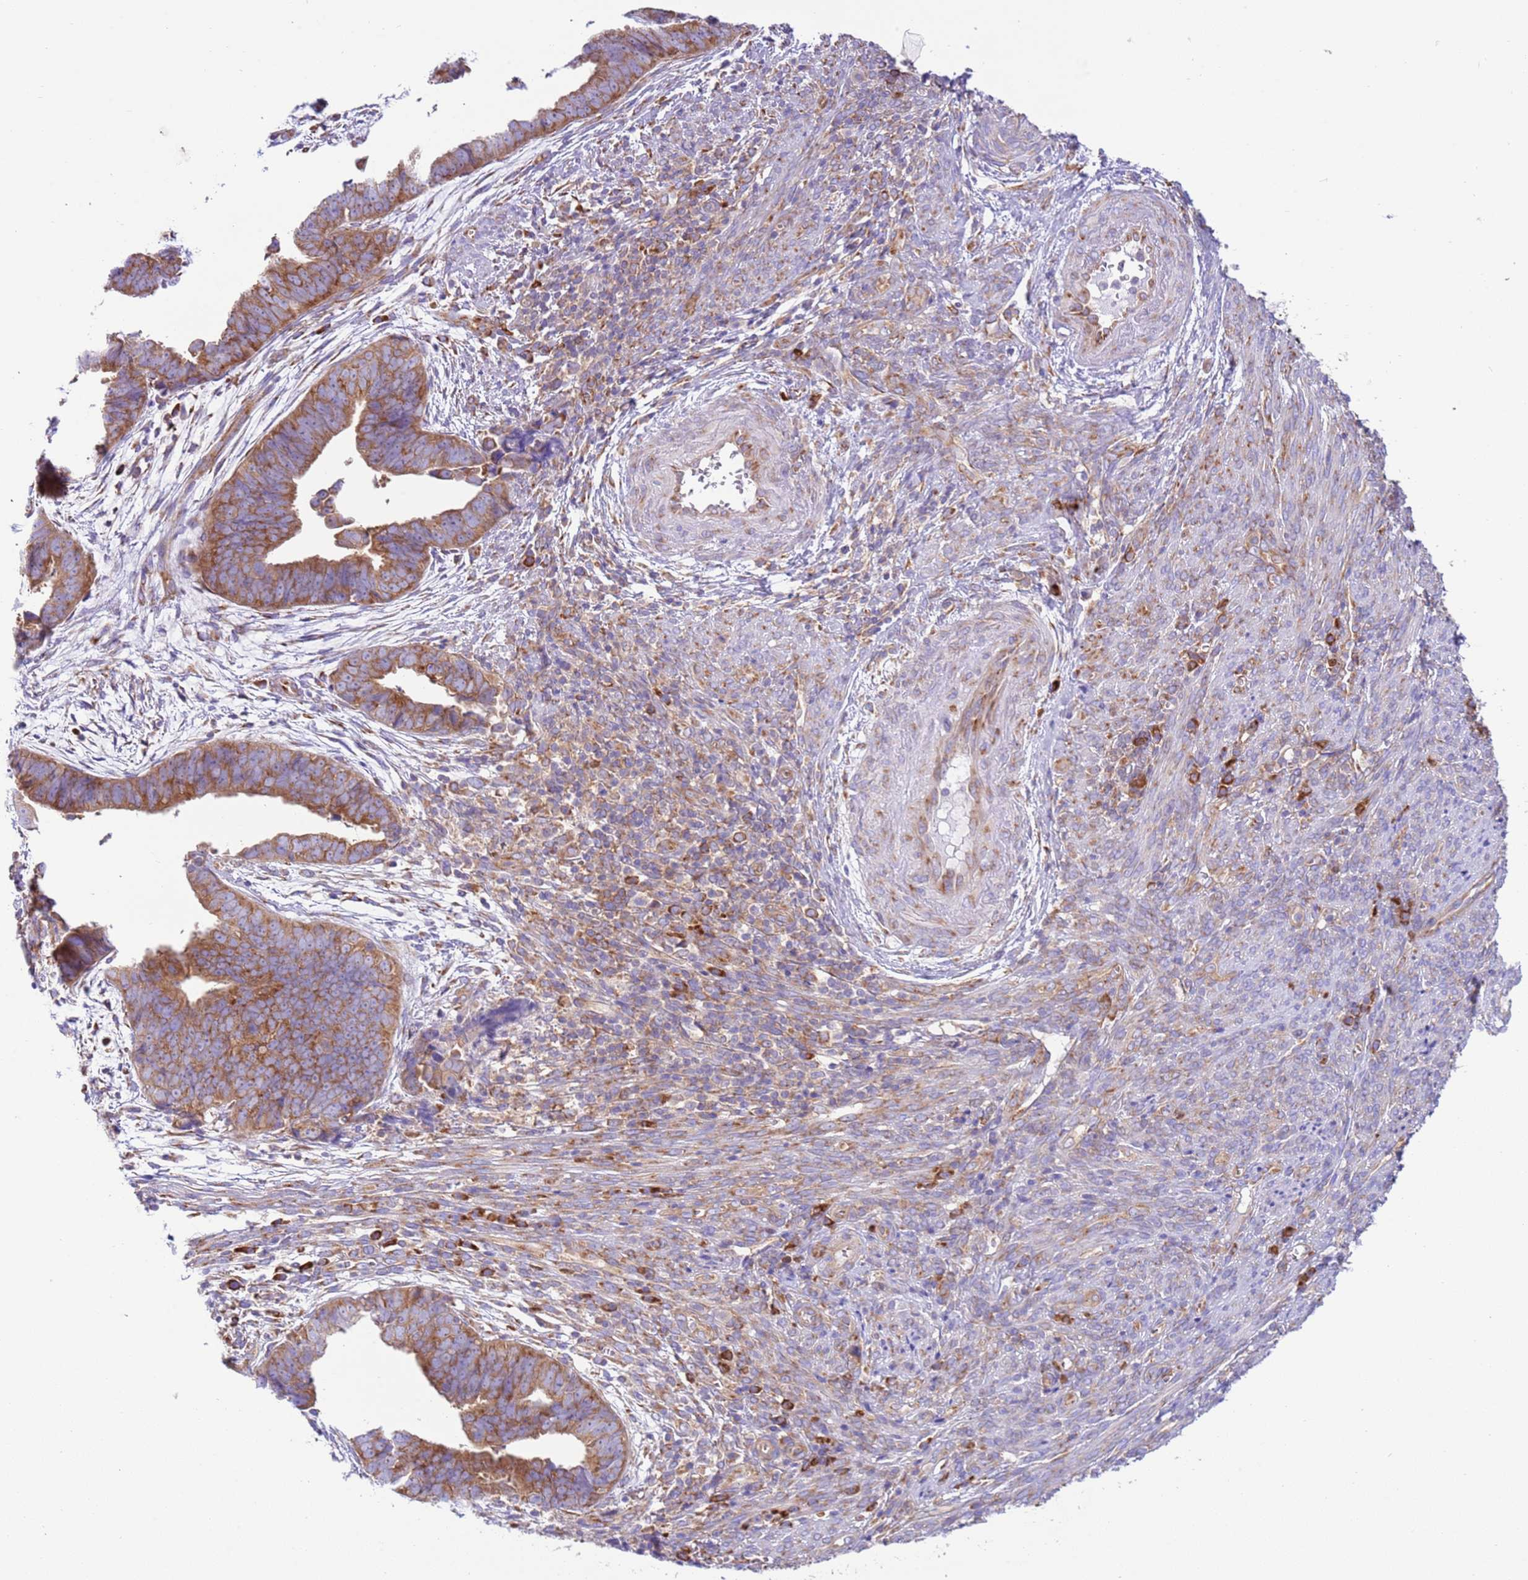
{"staining": {"intensity": "moderate", "quantity": ">75%", "location": "cytoplasmic/membranous"}, "tissue": "endometrial cancer", "cell_type": "Tumor cells", "image_type": "cancer", "snomed": [{"axis": "morphology", "description": "Adenocarcinoma, NOS"}, {"axis": "topography", "description": "Endometrium"}], "caption": "A micrograph of endometrial cancer (adenocarcinoma) stained for a protein exhibits moderate cytoplasmic/membranous brown staining in tumor cells.", "gene": "VARS1", "patient": {"sex": "female", "age": 75}}